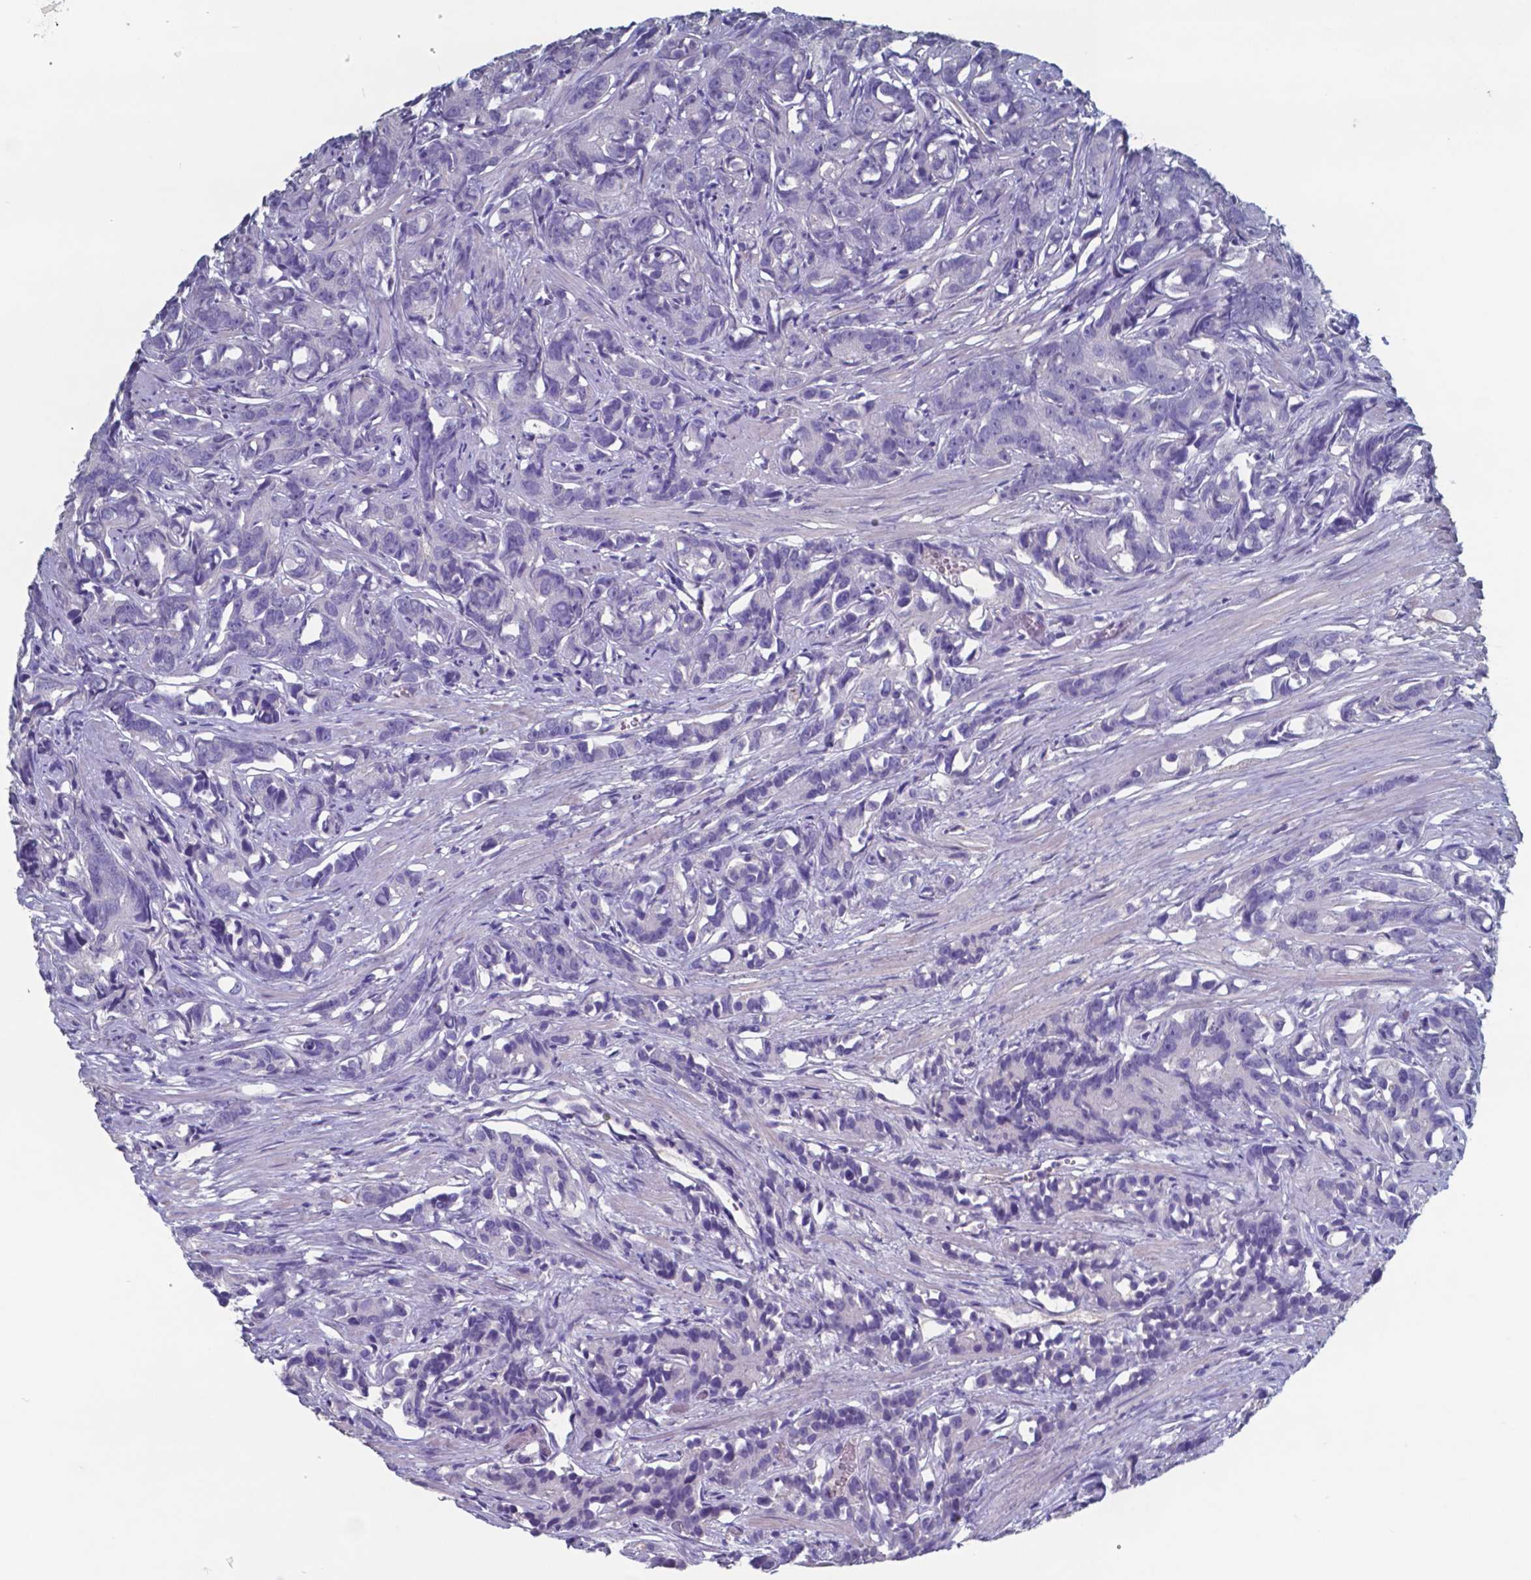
{"staining": {"intensity": "negative", "quantity": "none", "location": "none"}, "tissue": "prostate cancer", "cell_type": "Tumor cells", "image_type": "cancer", "snomed": [{"axis": "morphology", "description": "Adenocarcinoma, High grade"}, {"axis": "topography", "description": "Prostate"}], "caption": "Prostate high-grade adenocarcinoma stained for a protein using immunohistochemistry reveals no expression tumor cells.", "gene": "TTR", "patient": {"sex": "male", "age": 90}}